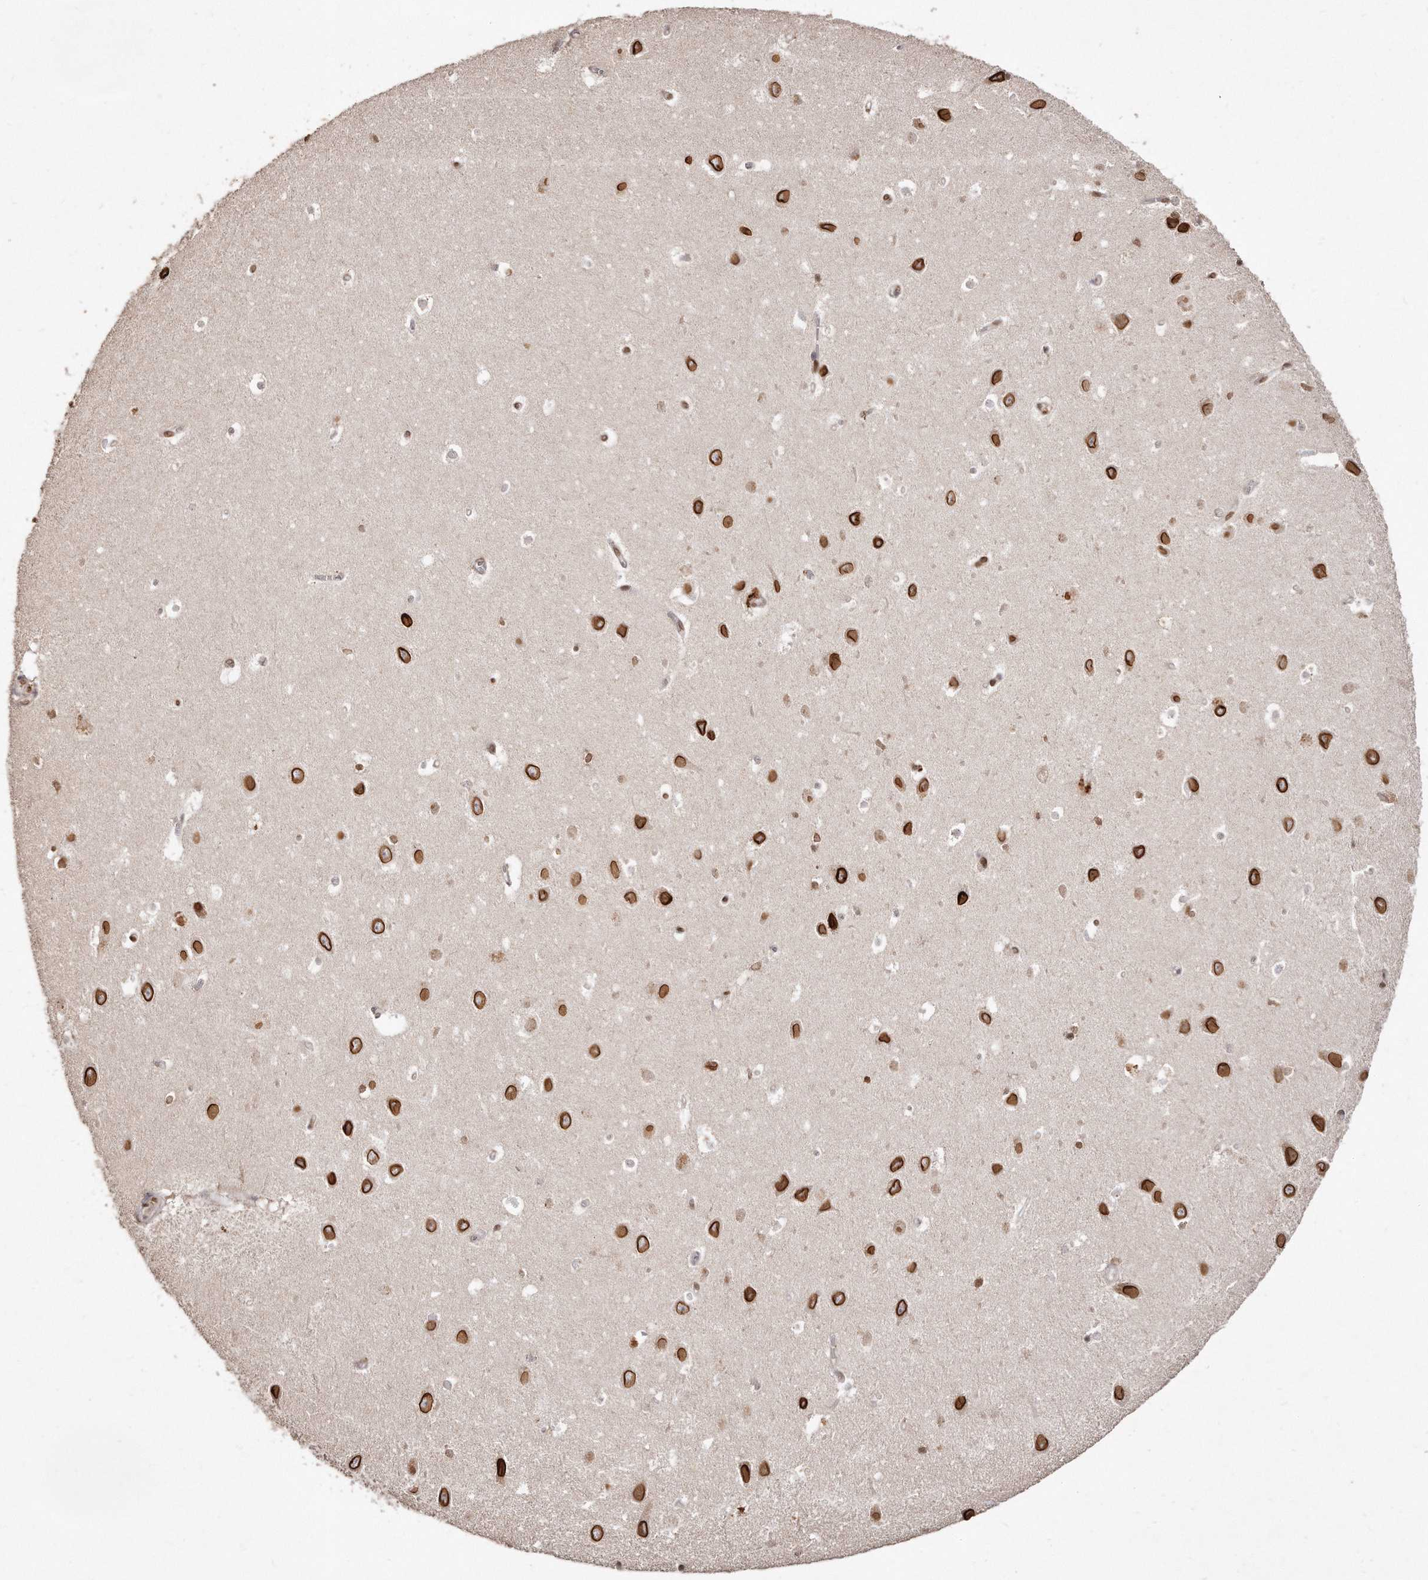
{"staining": {"intensity": "negative", "quantity": "none", "location": "none"}, "tissue": "hippocampus", "cell_type": "Glial cells", "image_type": "normal", "snomed": [{"axis": "morphology", "description": "Normal tissue, NOS"}, {"axis": "topography", "description": "Hippocampus"}], "caption": "Glial cells show no significant positivity in normal hippocampus.", "gene": "HASPIN", "patient": {"sex": "female", "age": 64}}